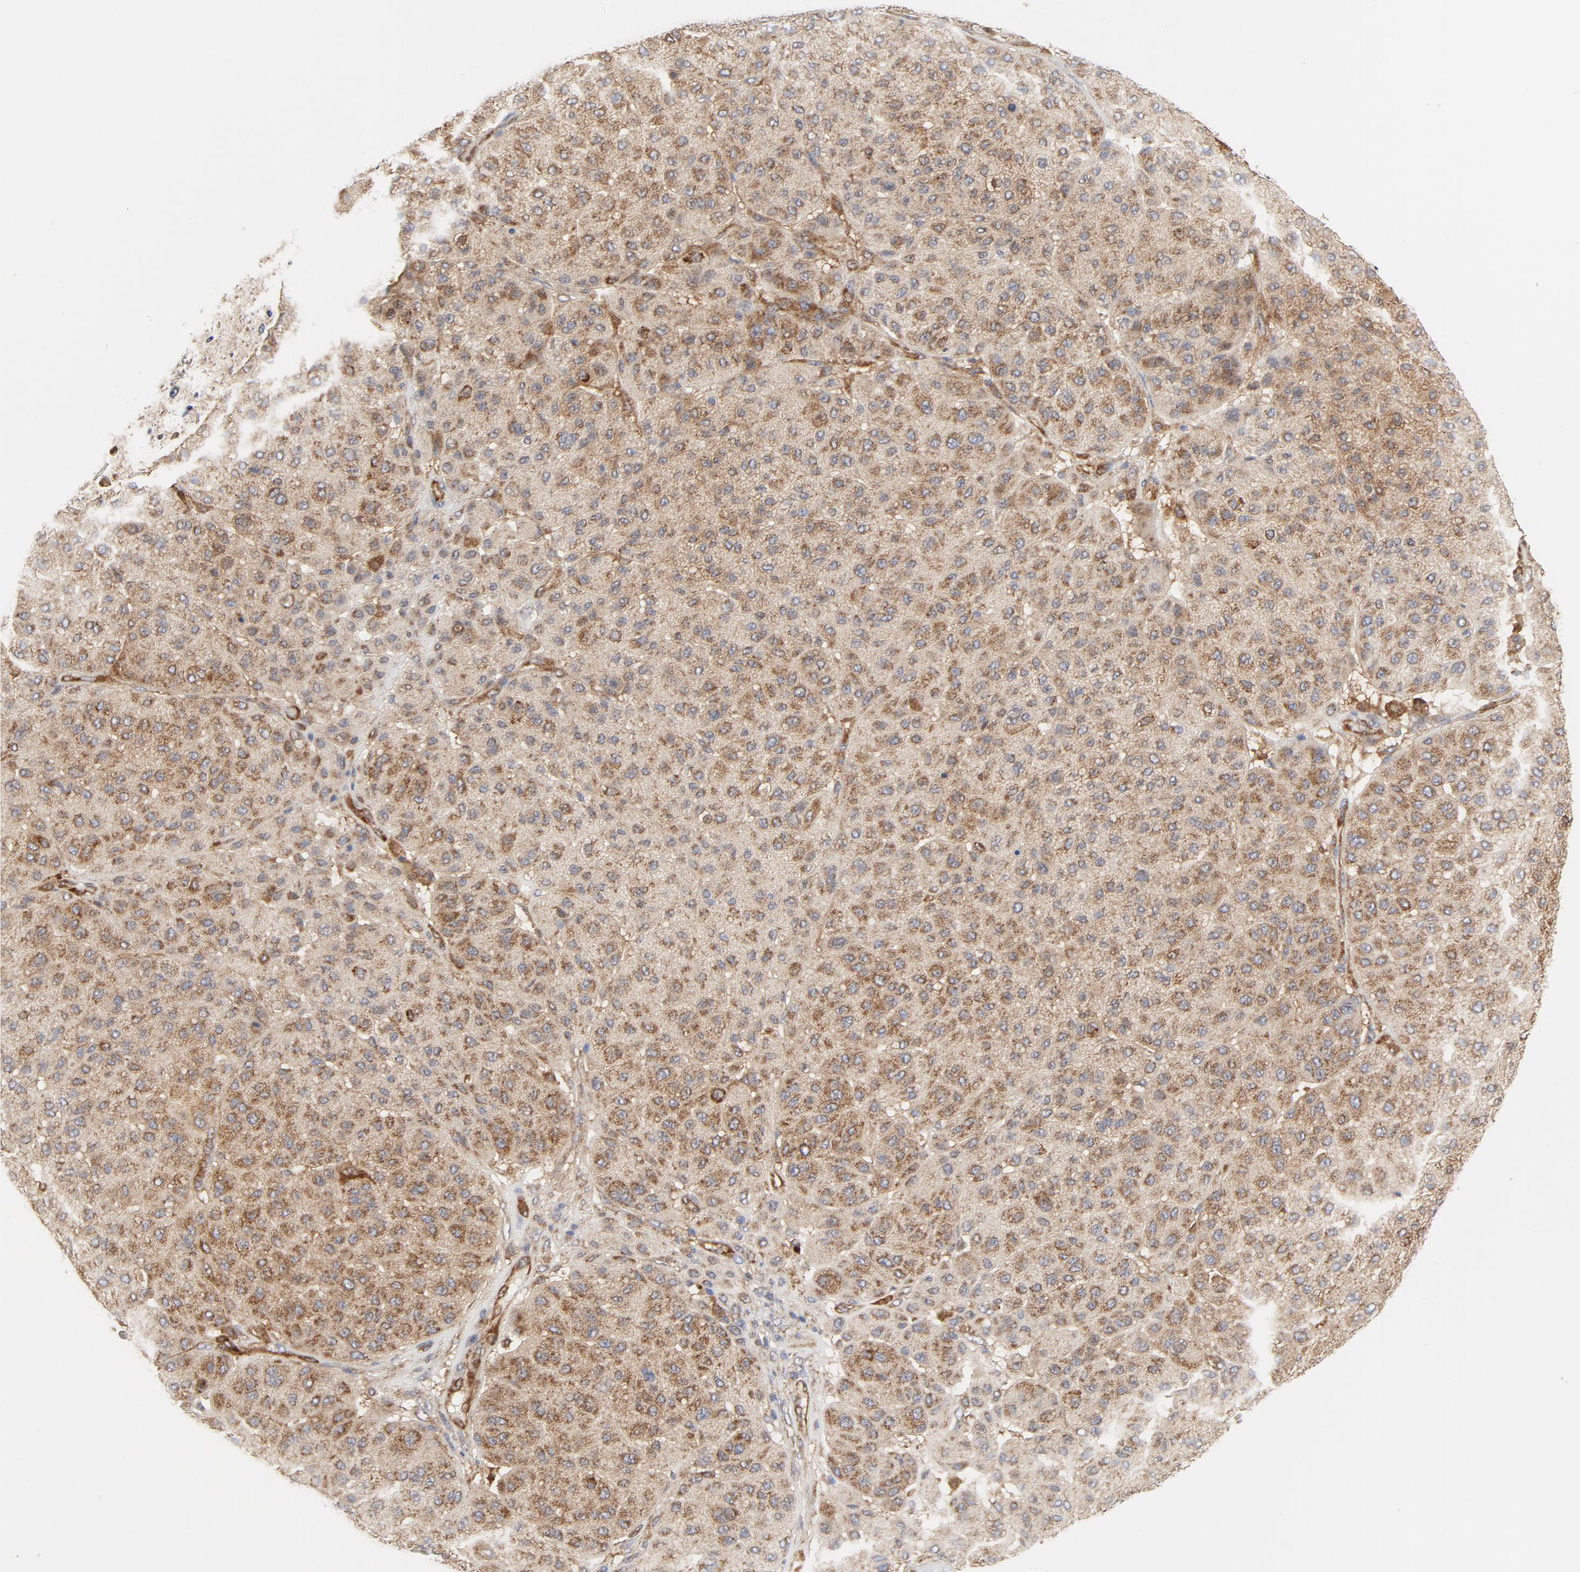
{"staining": {"intensity": "moderate", "quantity": ">75%", "location": "cytoplasmic/membranous"}, "tissue": "melanoma", "cell_type": "Tumor cells", "image_type": "cancer", "snomed": [{"axis": "morphology", "description": "Normal tissue, NOS"}, {"axis": "morphology", "description": "Malignant melanoma, Metastatic site"}, {"axis": "topography", "description": "Skin"}], "caption": "Immunohistochemical staining of melanoma displays medium levels of moderate cytoplasmic/membranous expression in approximately >75% of tumor cells.", "gene": "RAPGEF4", "patient": {"sex": "male", "age": 41}}